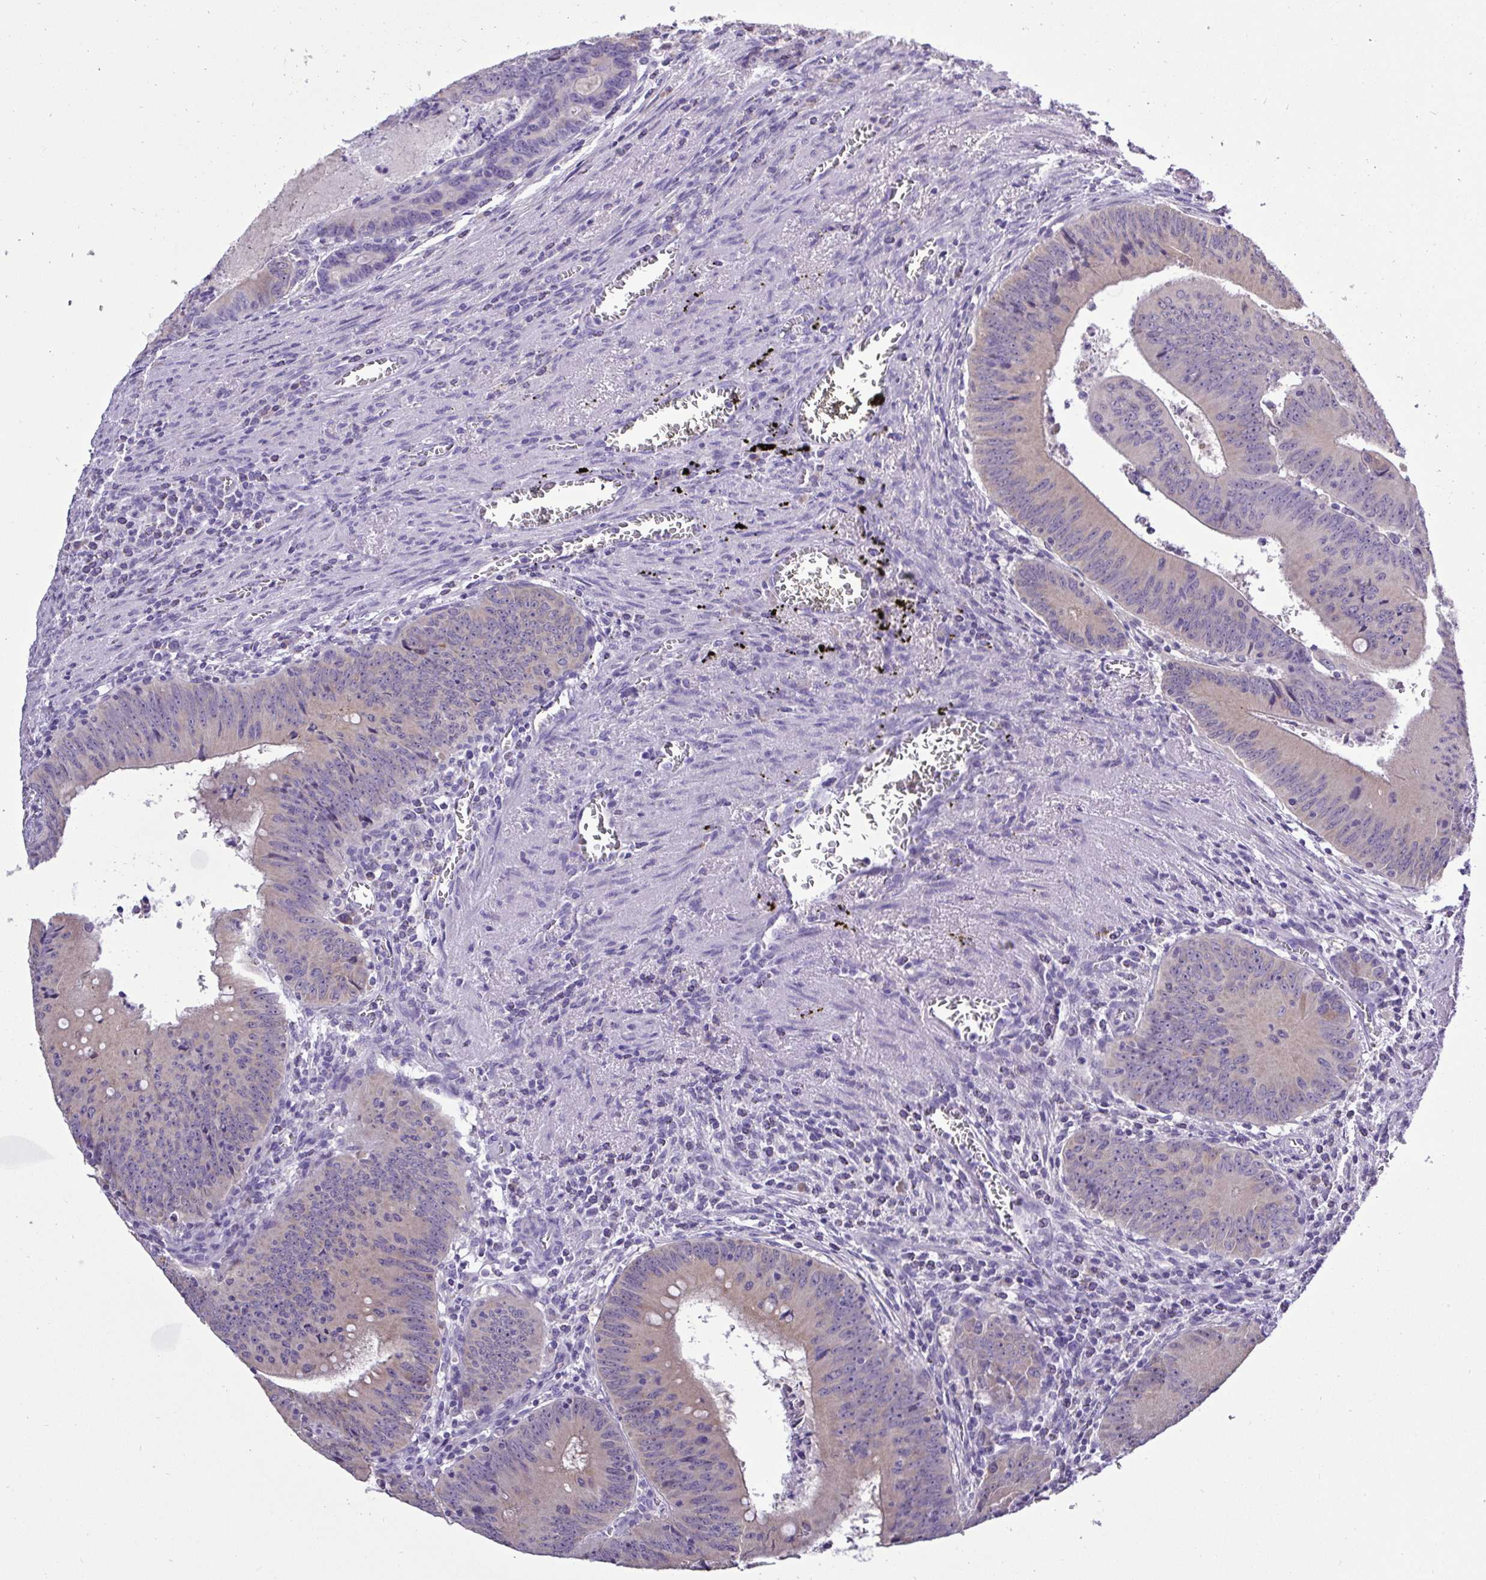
{"staining": {"intensity": "weak", "quantity": "25%-75%", "location": "cytoplasmic/membranous"}, "tissue": "colorectal cancer", "cell_type": "Tumor cells", "image_type": "cancer", "snomed": [{"axis": "morphology", "description": "Adenocarcinoma, NOS"}, {"axis": "topography", "description": "Rectum"}], "caption": "A brown stain highlights weak cytoplasmic/membranous staining of a protein in human colorectal cancer (adenocarcinoma) tumor cells.", "gene": "ST8SIA2", "patient": {"sex": "female", "age": 72}}